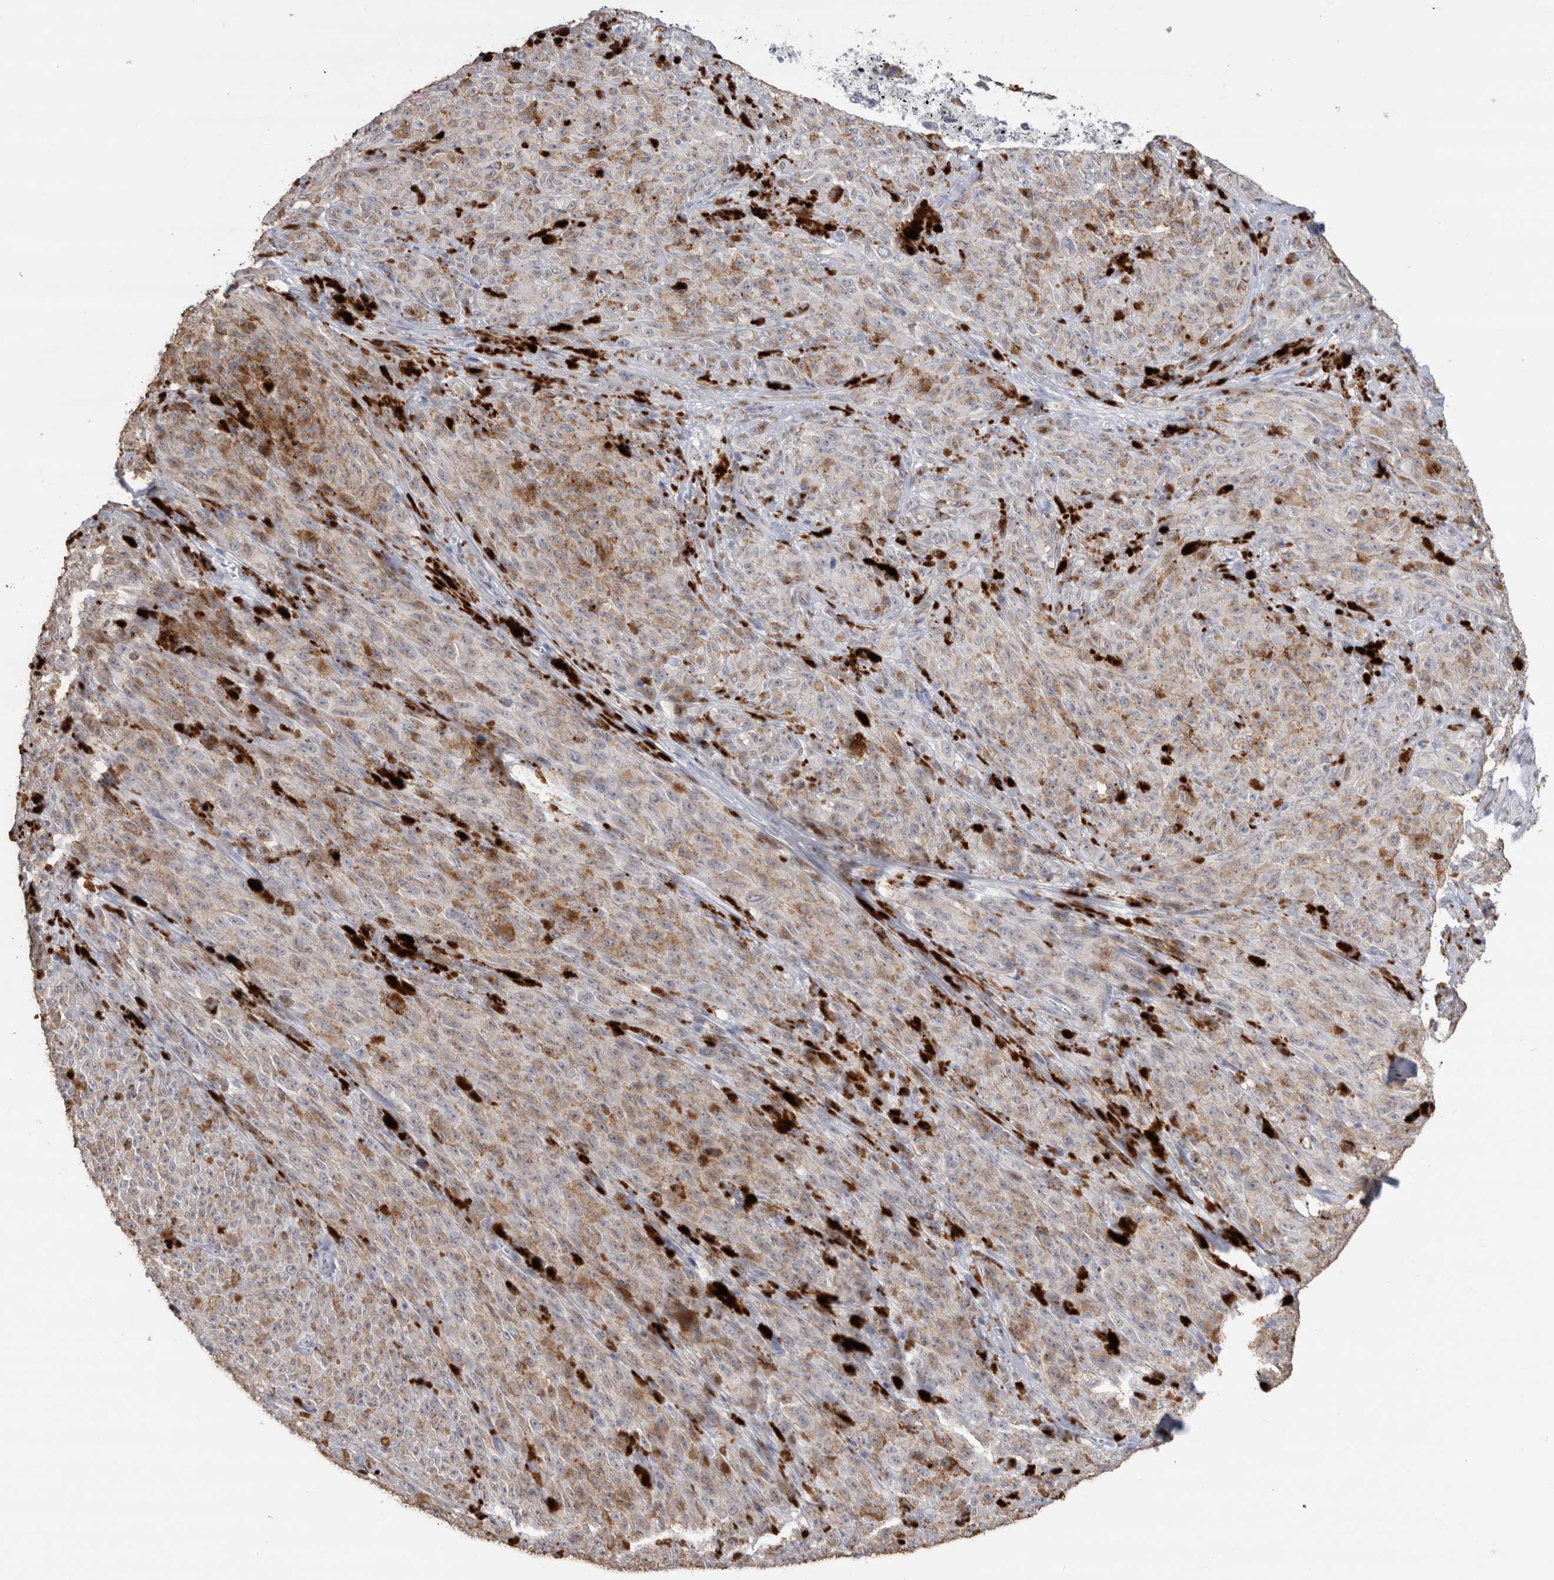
{"staining": {"intensity": "moderate", "quantity": ">75%", "location": "cytoplasmic/membranous"}, "tissue": "melanoma", "cell_type": "Tumor cells", "image_type": "cancer", "snomed": [{"axis": "morphology", "description": "Malignant melanoma, NOS"}, {"axis": "topography", "description": "Skin"}], "caption": "Immunohistochemistry (IHC) of melanoma exhibits medium levels of moderate cytoplasmic/membranous positivity in approximately >75% of tumor cells.", "gene": "CDH17", "patient": {"sex": "female", "age": 82}}